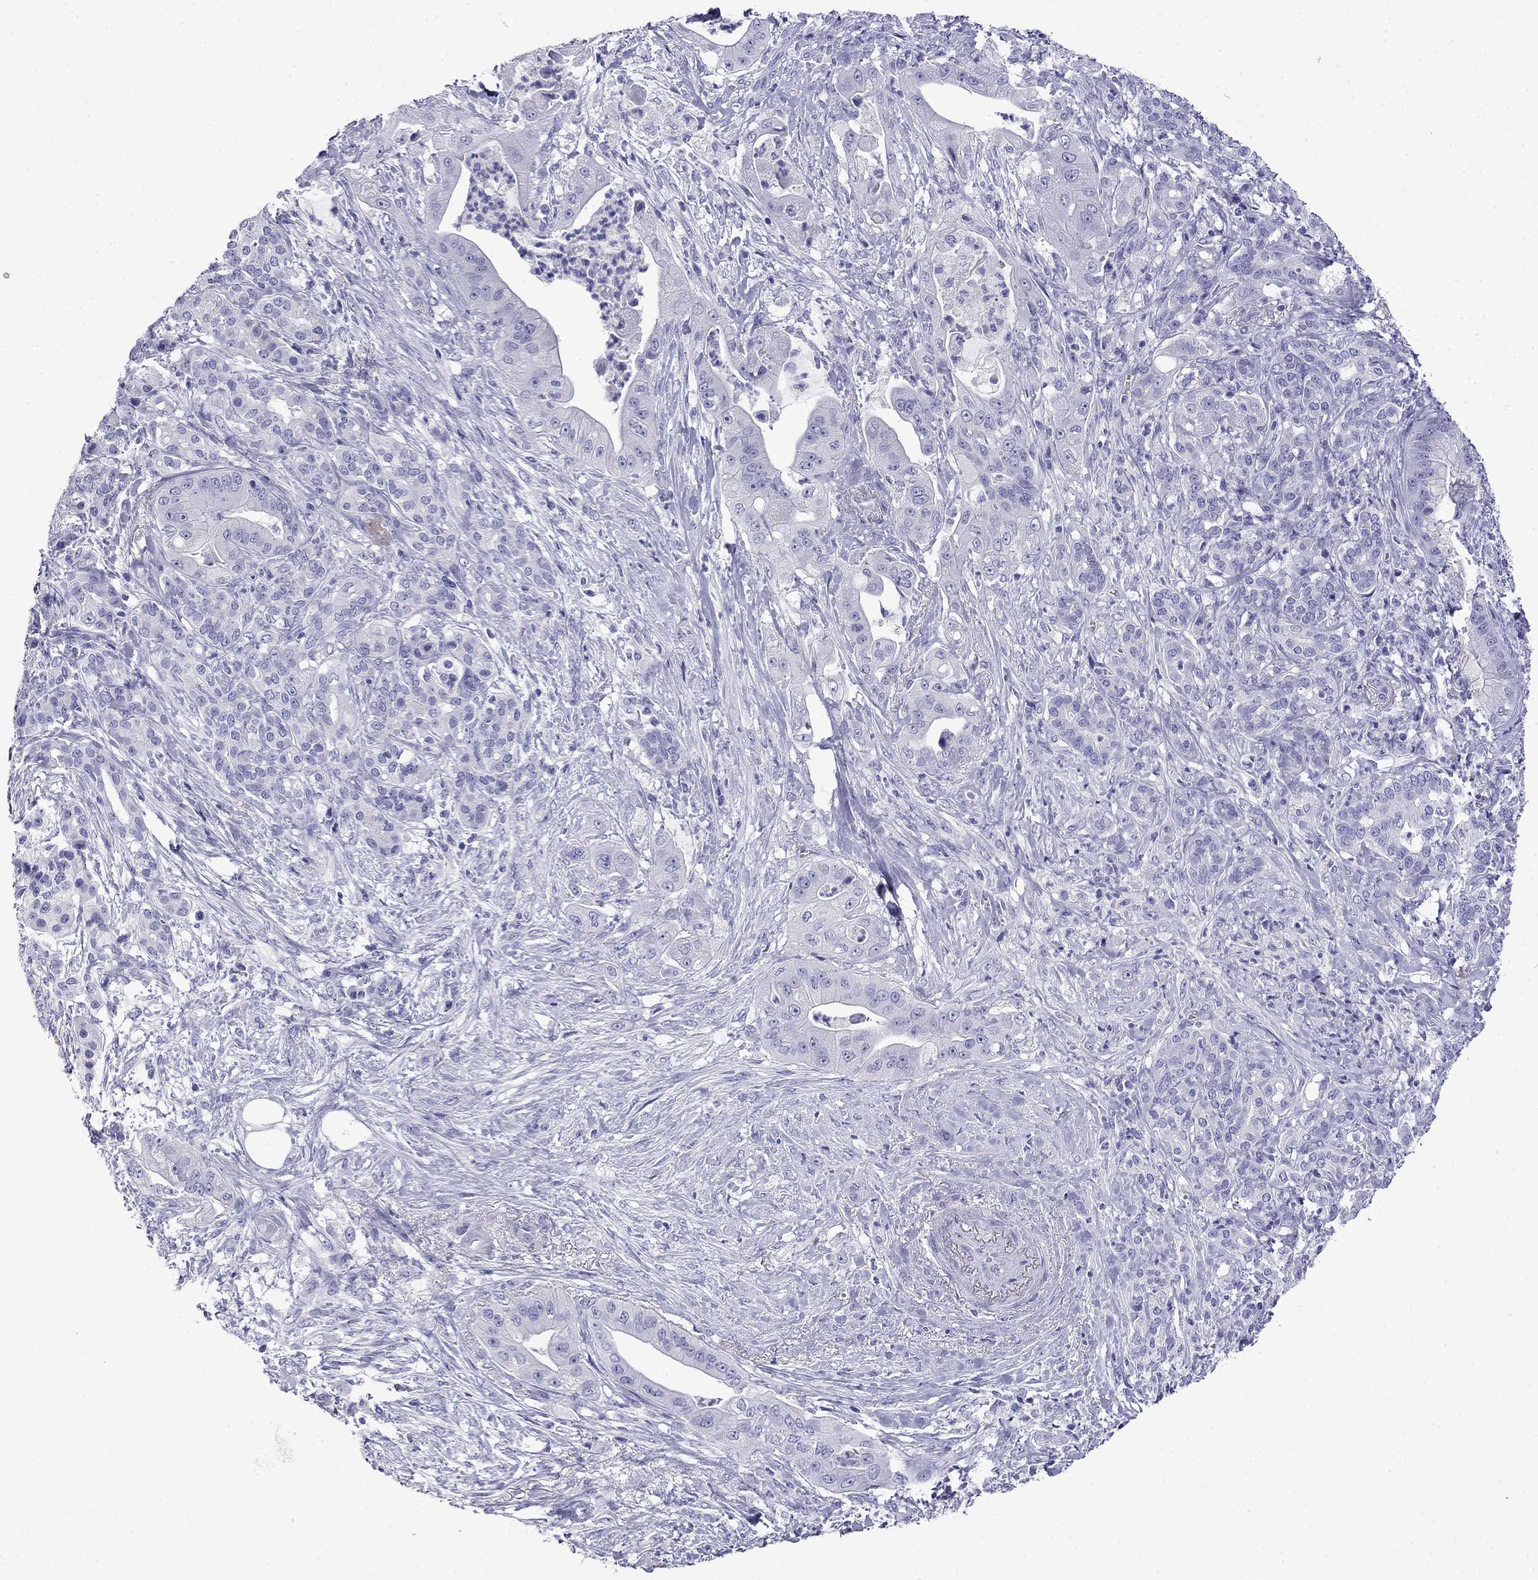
{"staining": {"intensity": "negative", "quantity": "none", "location": "none"}, "tissue": "pancreatic cancer", "cell_type": "Tumor cells", "image_type": "cancer", "snomed": [{"axis": "morphology", "description": "Normal tissue, NOS"}, {"axis": "morphology", "description": "Inflammation, NOS"}, {"axis": "morphology", "description": "Adenocarcinoma, NOS"}, {"axis": "topography", "description": "Pancreas"}], "caption": "IHC micrograph of neoplastic tissue: pancreatic cancer stained with DAB (3,3'-diaminobenzidine) exhibits no significant protein staining in tumor cells.", "gene": "MYO15A", "patient": {"sex": "male", "age": 57}}